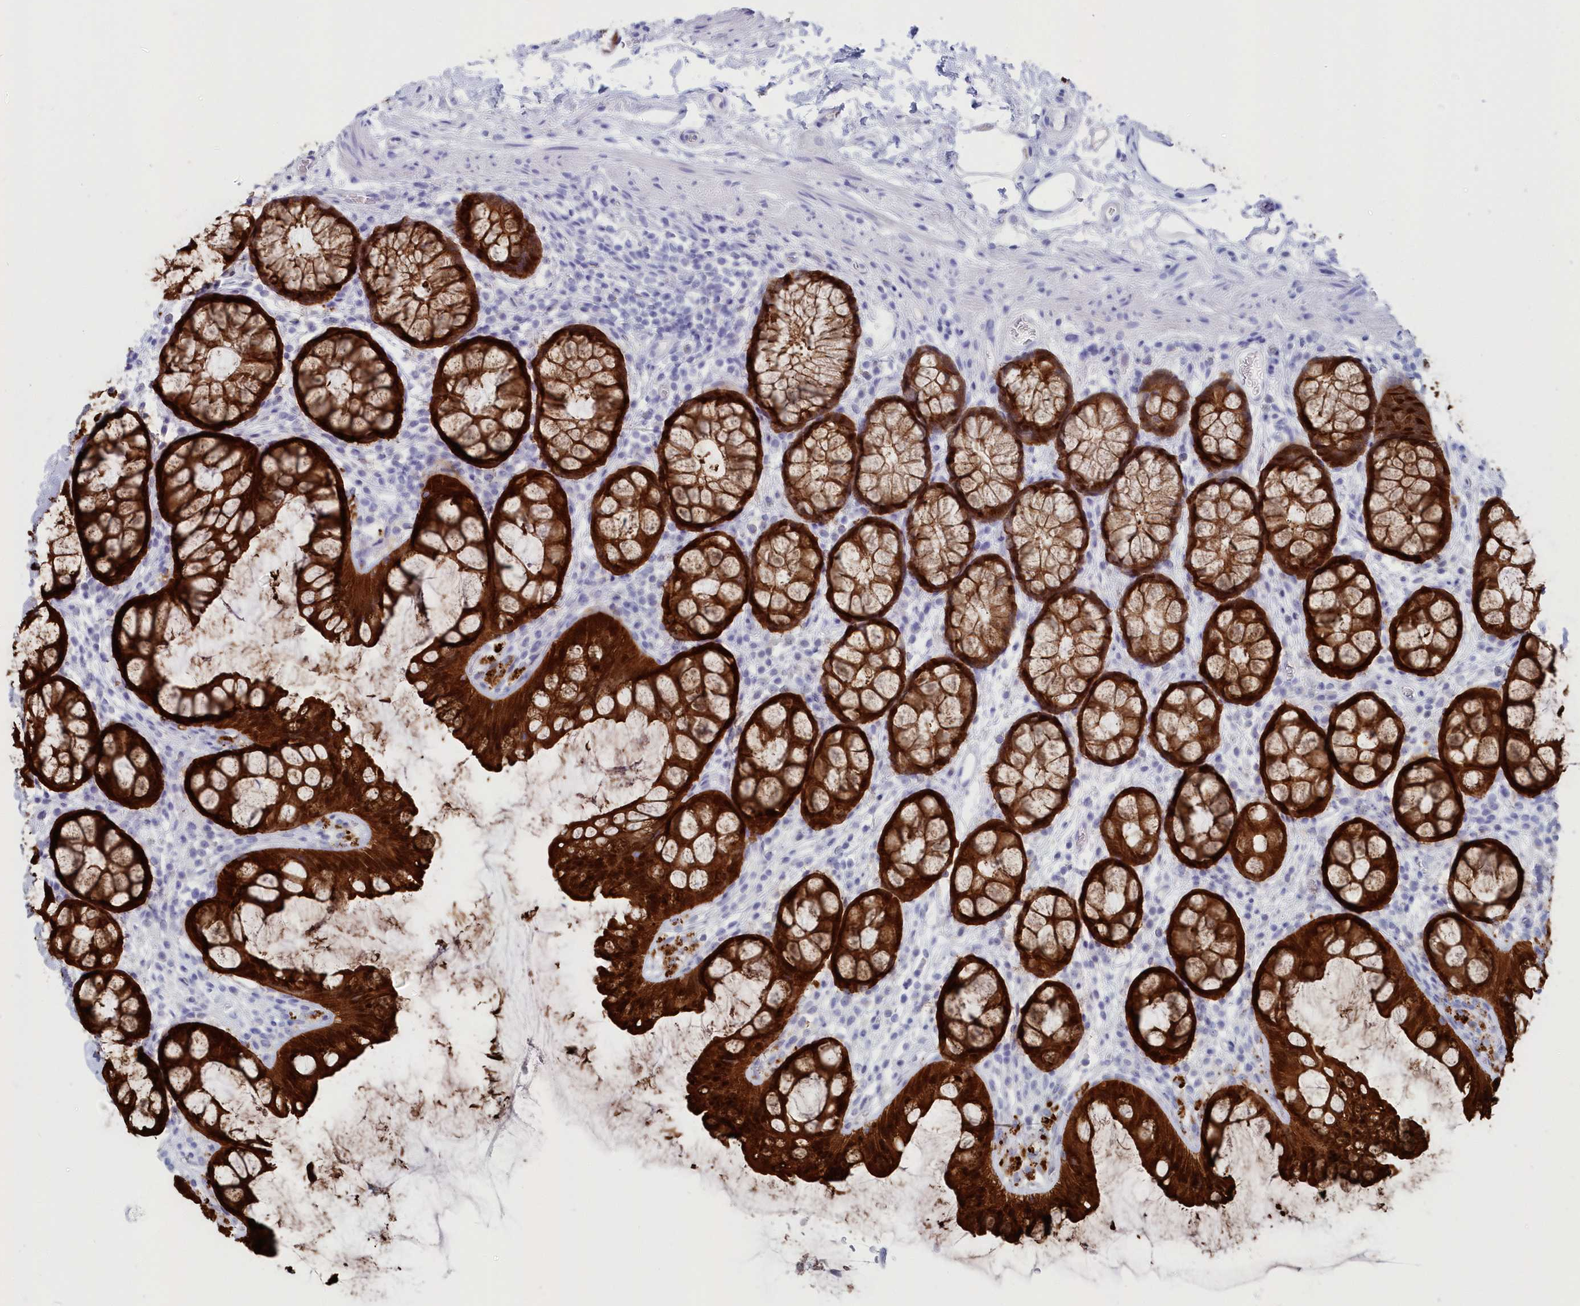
{"staining": {"intensity": "negative", "quantity": "none", "location": "none"}, "tissue": "colon", "cell_type": "Endothelial cells", "image_type": "normal", "snomed": [{"axis": "morphology", "description": "Normal tissue, NOS"}, {"axis": "topography", "description": "Colon"}], "caption": "The micrograph demonstrates no staining of endothelial cells in unremarkable colon.", "gene": "CSNK1G2", "patient": {"sex": "female", "age": 82}}